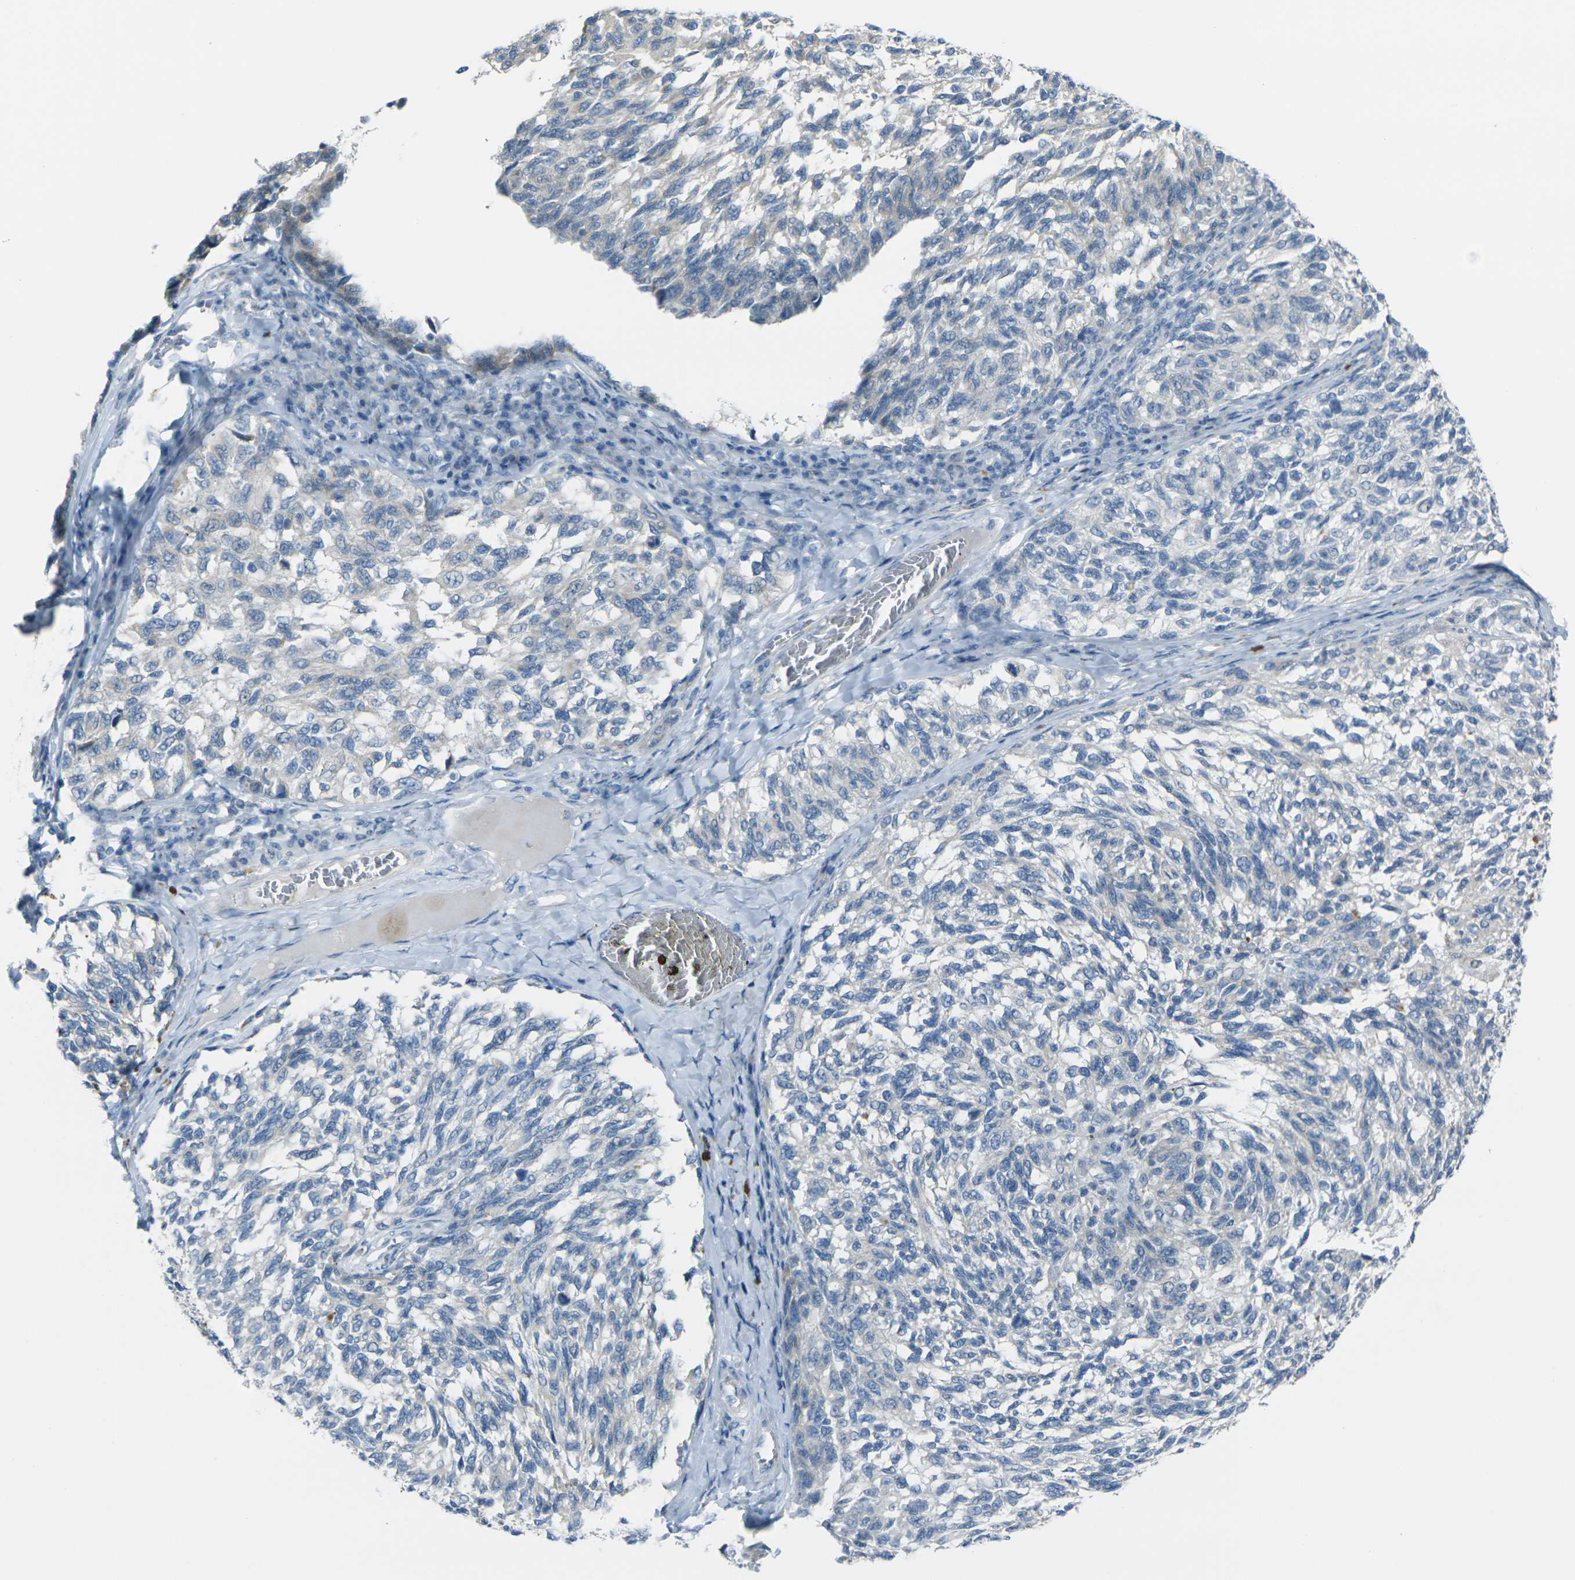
{"staining": {"intensity": "negative", "quantity": "none", "location": "none"}, "tissue": "melanoma", "cell_type": "Tumor cells", "image_type": "cancer", "snomed": [{"axis": "morphology", "description": "Malignant melanoma, NOS"}, {"axis": "topography", "description": "Skin"}], "caption": "This is a histopathology image of immunohistochemistry staining of malignant melanoma, which shows no positivity in tumor cells.", "gene": "ANKRD46", "patient": {"sex": "female", "age": 73}}